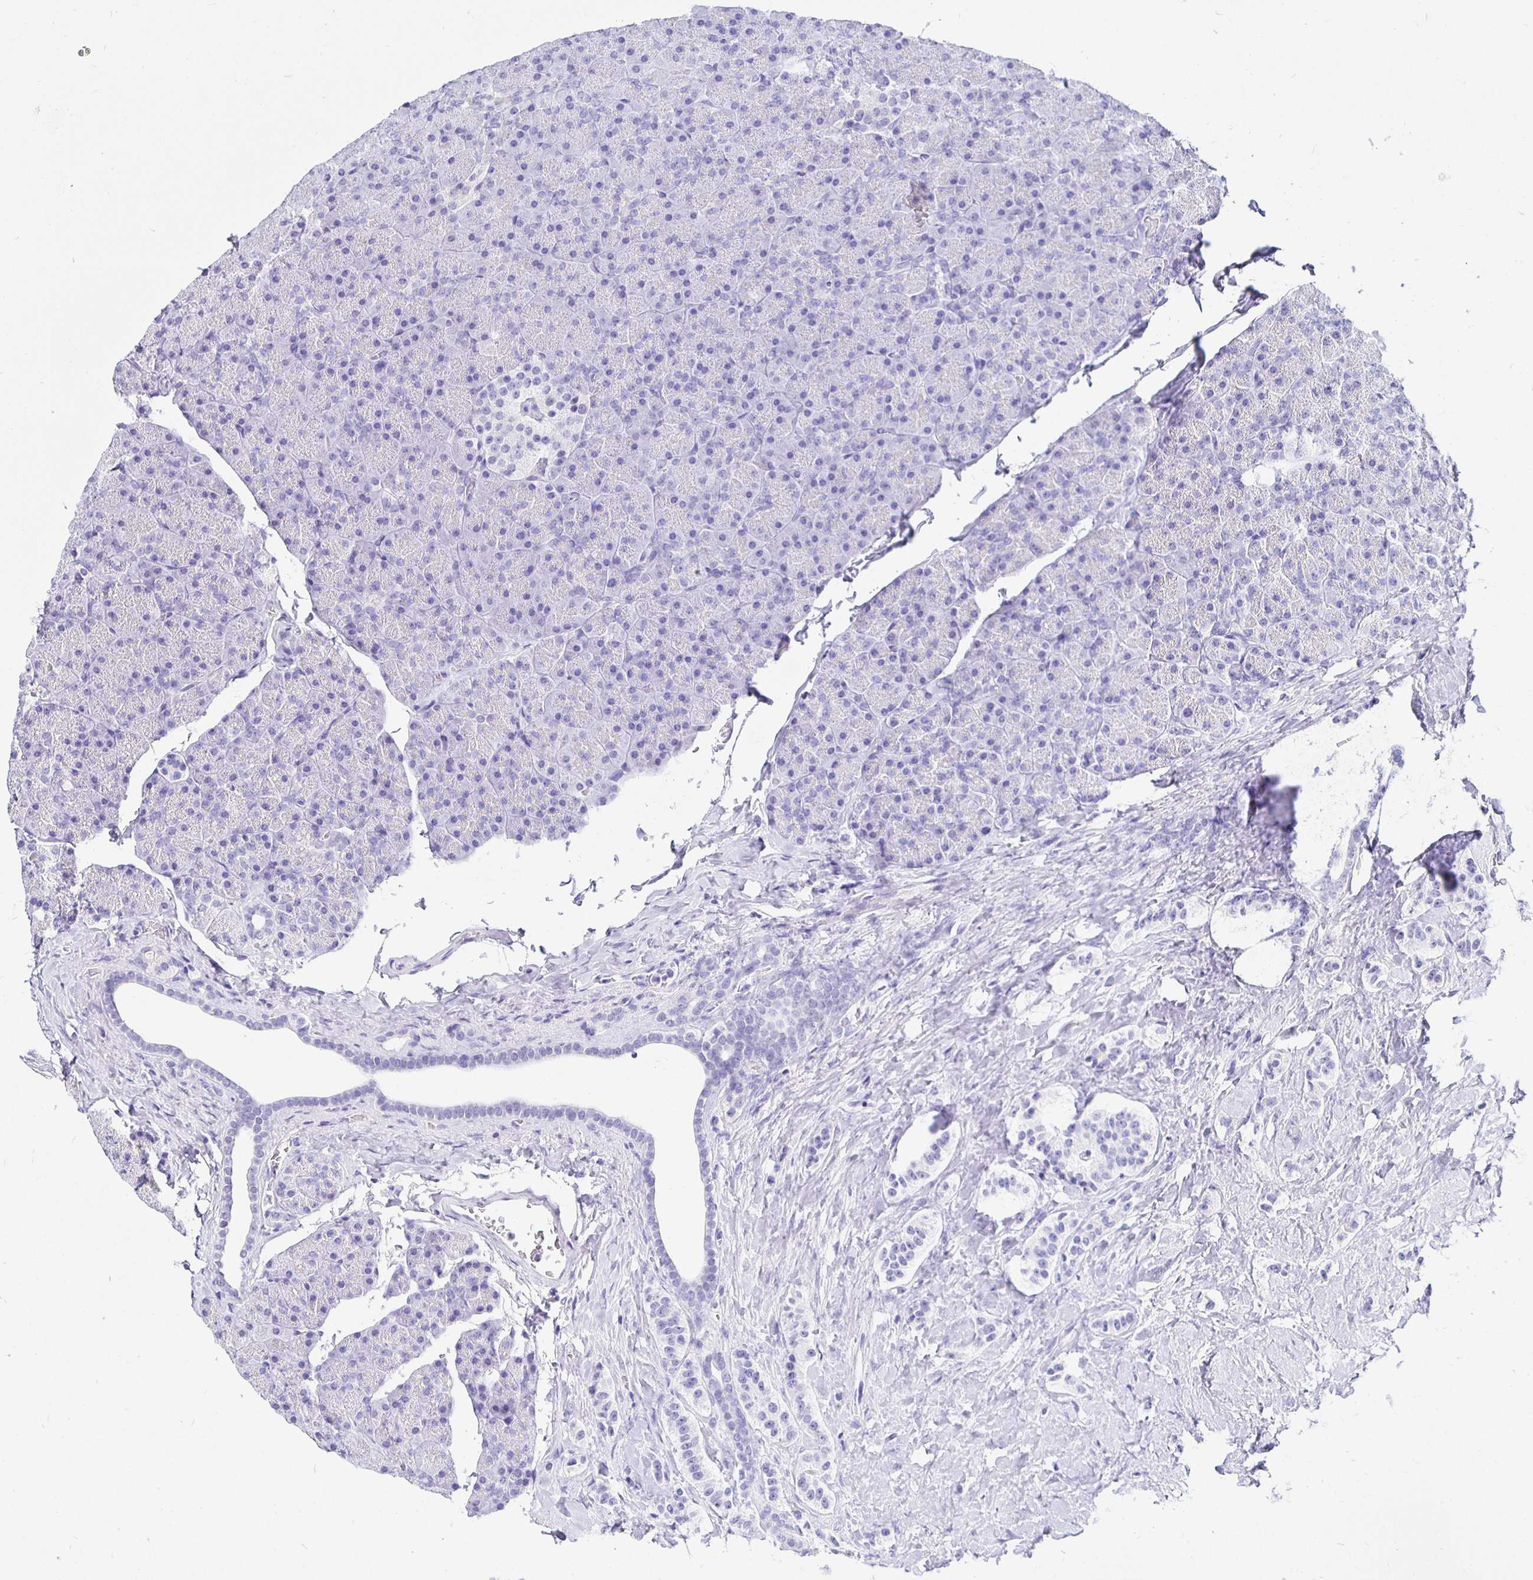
{"staining": {"intensity": "negative", "quantity": "none", "location": "none"}, "tissue": "carcinoid", "cell_type": "Tumor cells", "image_type": "cancer", "snomed": [{"axis": "morphology", "description": "Normal tissue, NOS"}, {"axis": "morphology", "description": "Carcinoid, malignant, NOS"}, {"axis": "topography", "description": "Pancreas"}], "caption": "The IHC image has no significant positivity in tumor cells of carcinoid tissue. (DAB (3,3'-diaminobenzidine) IHC with hematoxylin counter stain).", "gene": "UMOD", "patient": {"sex": "male", "age": 36}}